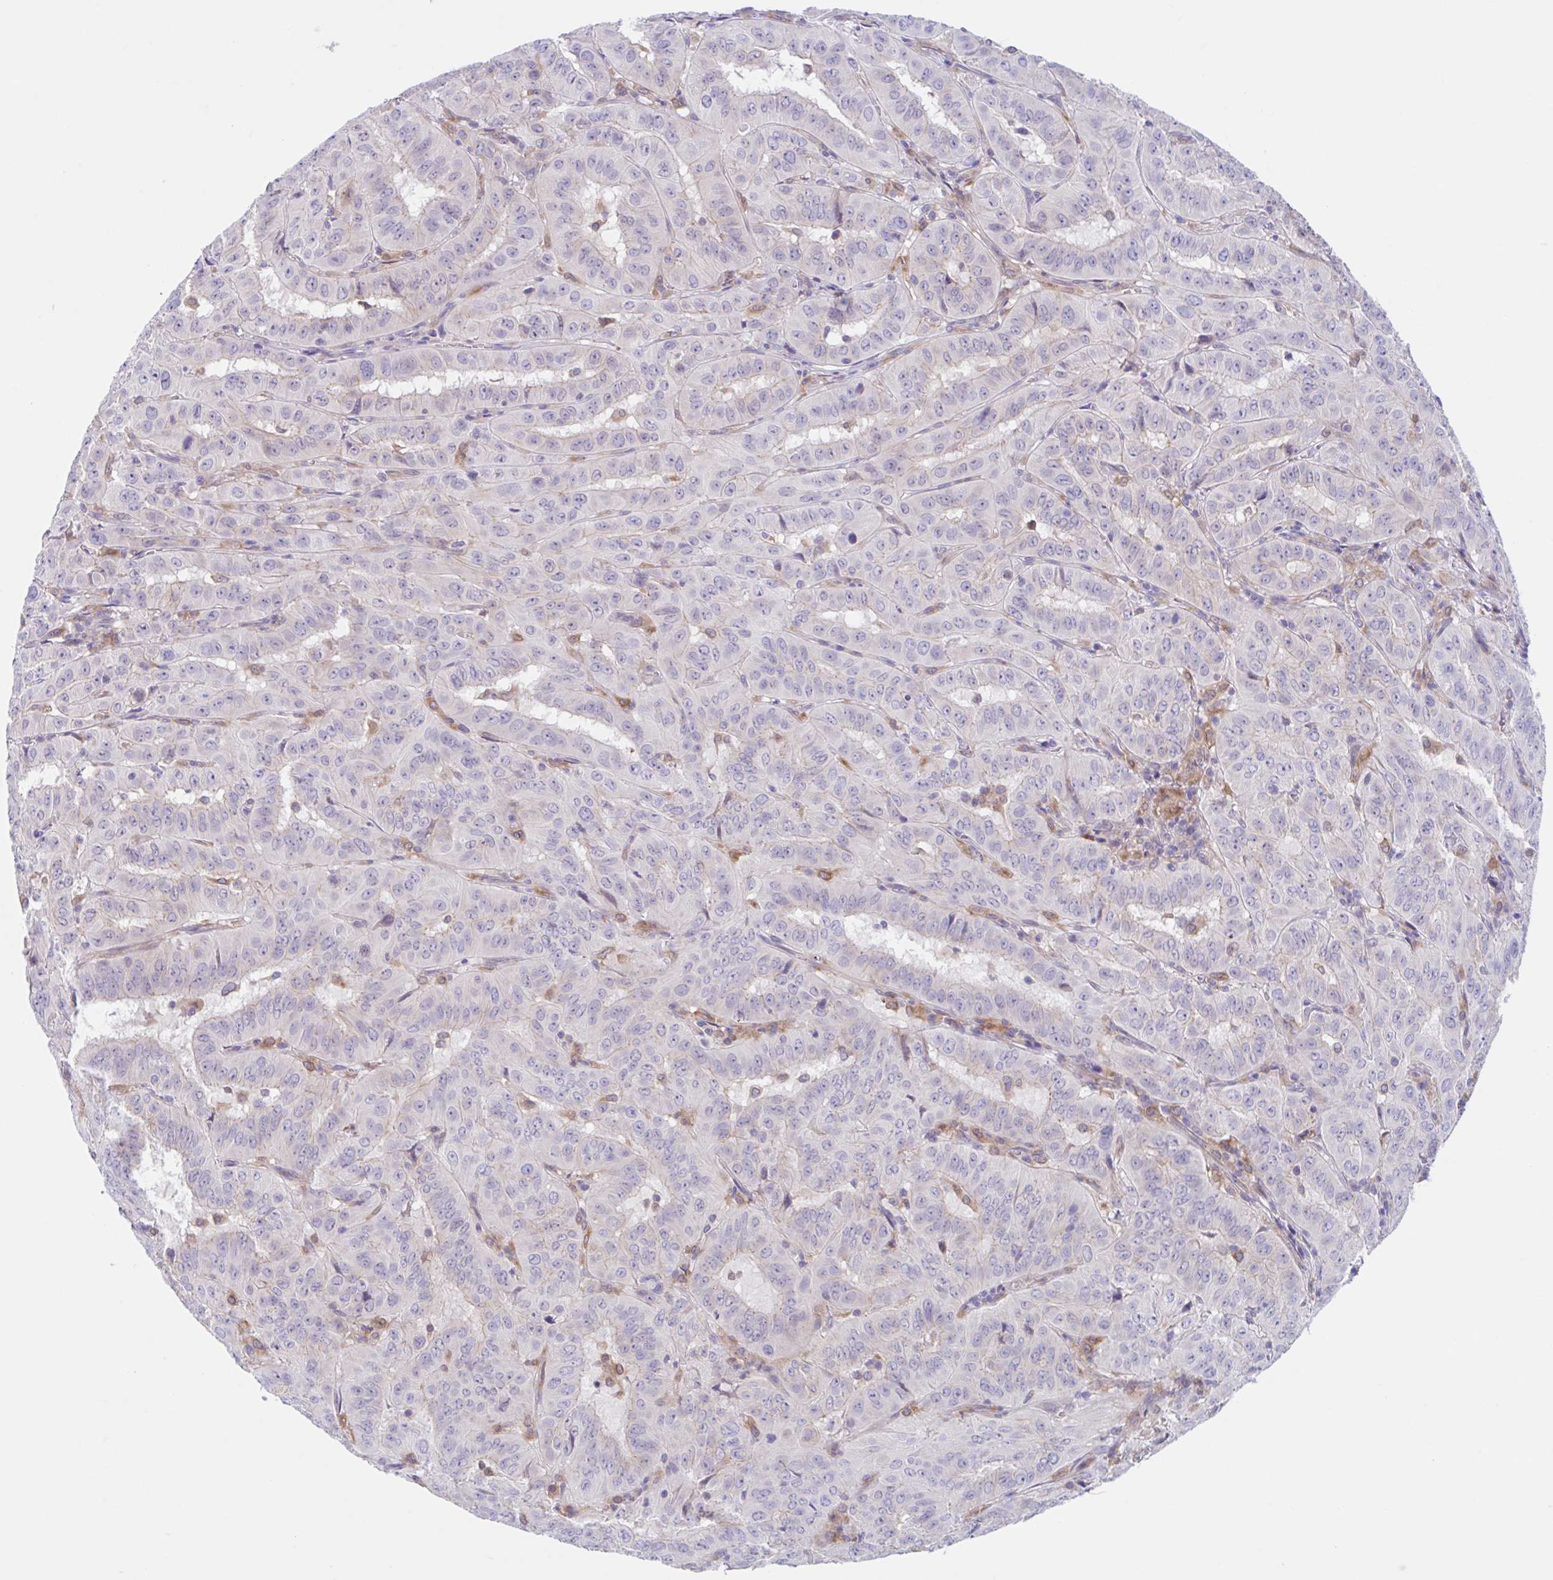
{"staining": {"intensity": "negative", "quantity": "none", "location": "none"}, "tissue": "pancreatic cancer", "cell_type": "Tumor cells", "image_type": "cancer", "snomed": [{"axis": "morphology", "description": "Adenocarcinoma, NOS"}, {"axis": "topography", "description": "Pancreas"}], "caption": "Tumor cells are negative for protein expression in human pancreatic cancer.", "gene": "TMEM86A", "patient": {"sex": "male", "age": 63}}